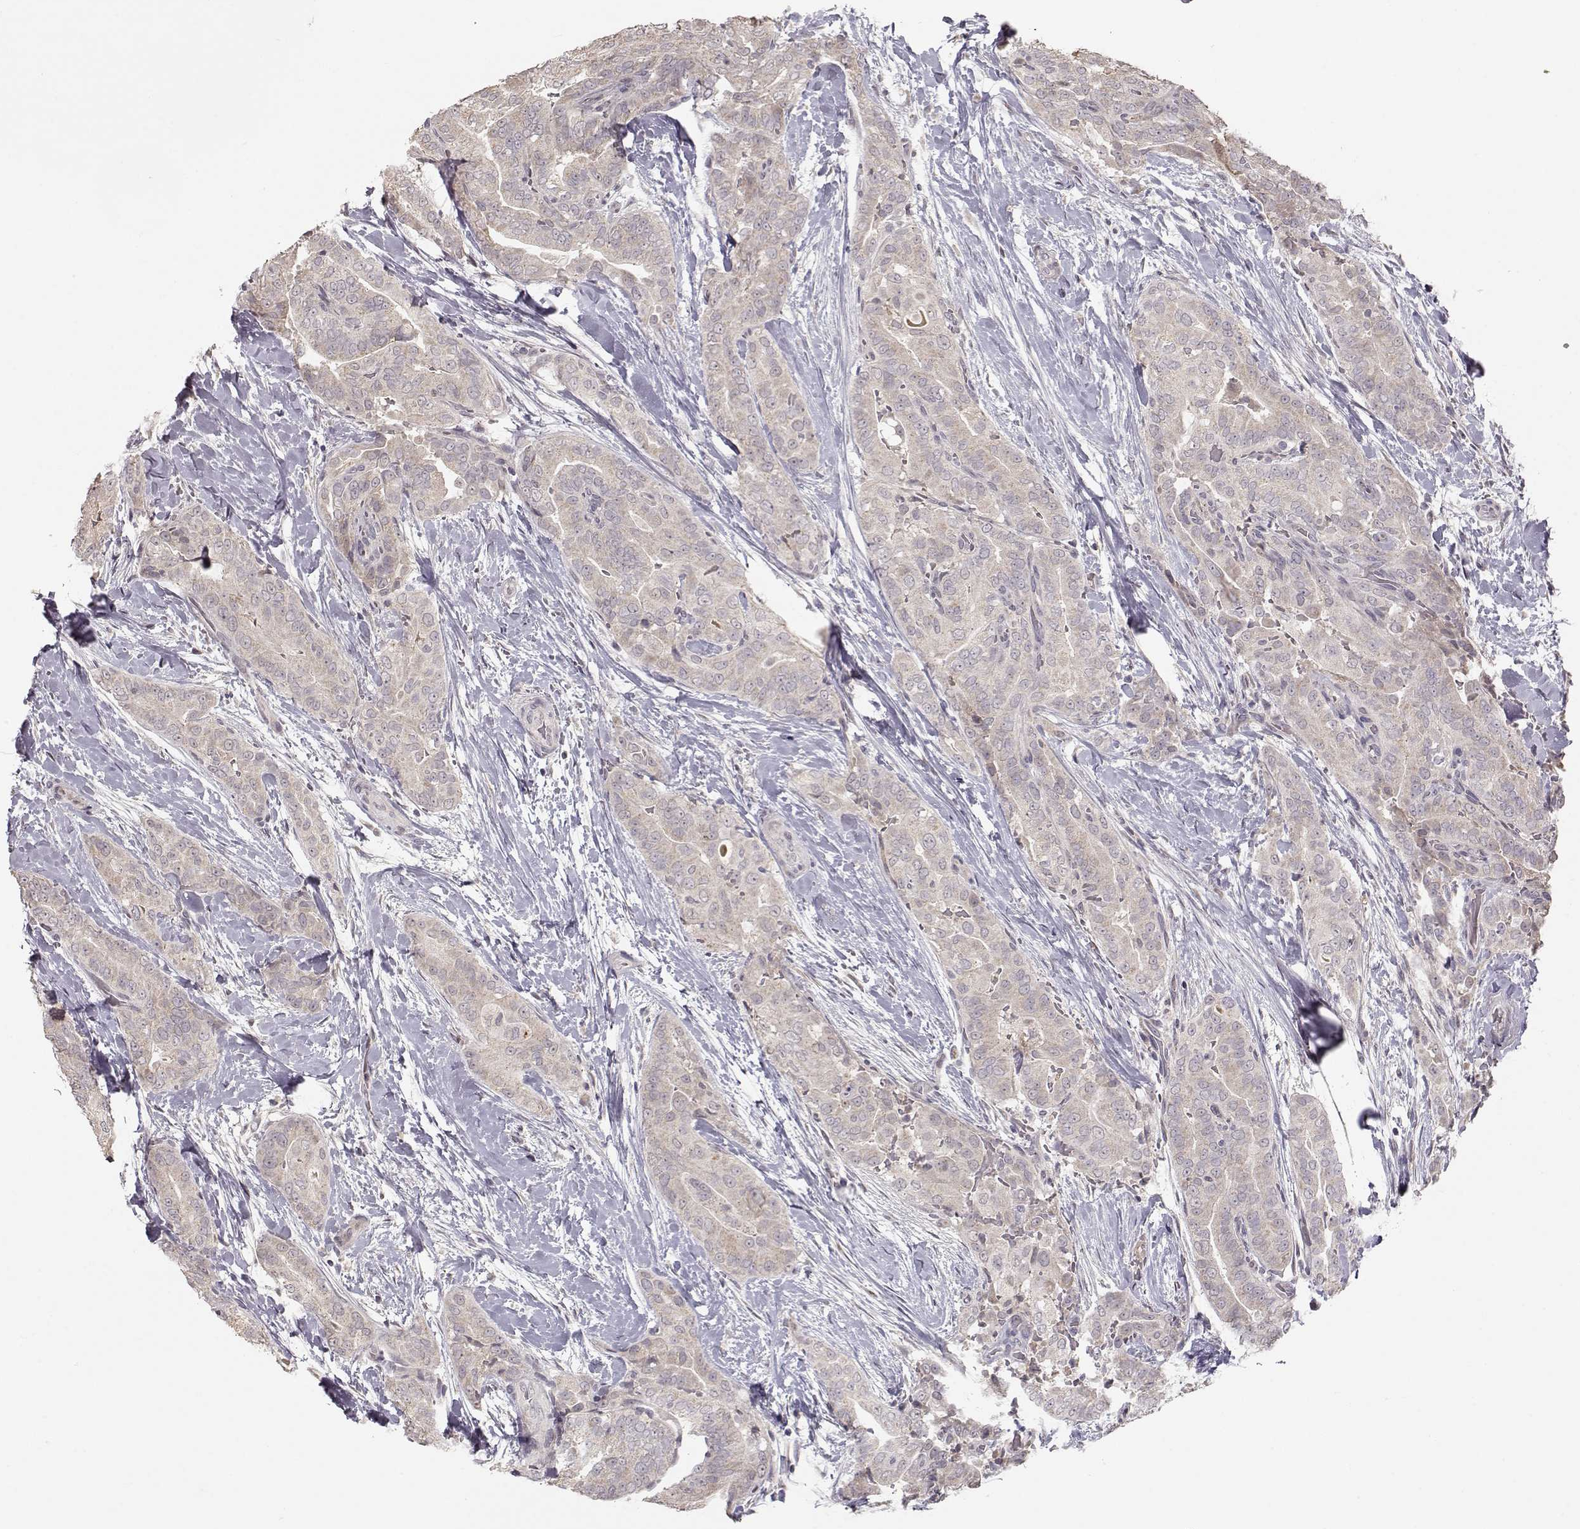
{"staining": {"intensity": "negative", "quantity": "none", "location": "none"}, "tissue": "thyroid cancer", "cell_type": "Tumor cells", "image_type": "cancer", "snomed": [{"axis": "morphology", "description": "Papillary adenocarcinoma, NOS"}, {"axis": "topography", "description": "Thyroid gland"}], "caption": "Protein analysis of papillary adenocarcinoma (thyroid) shows no significant staining in tumor cells.", "gene": "PNMT", "patient": {"sex": "male", "age": 61}}